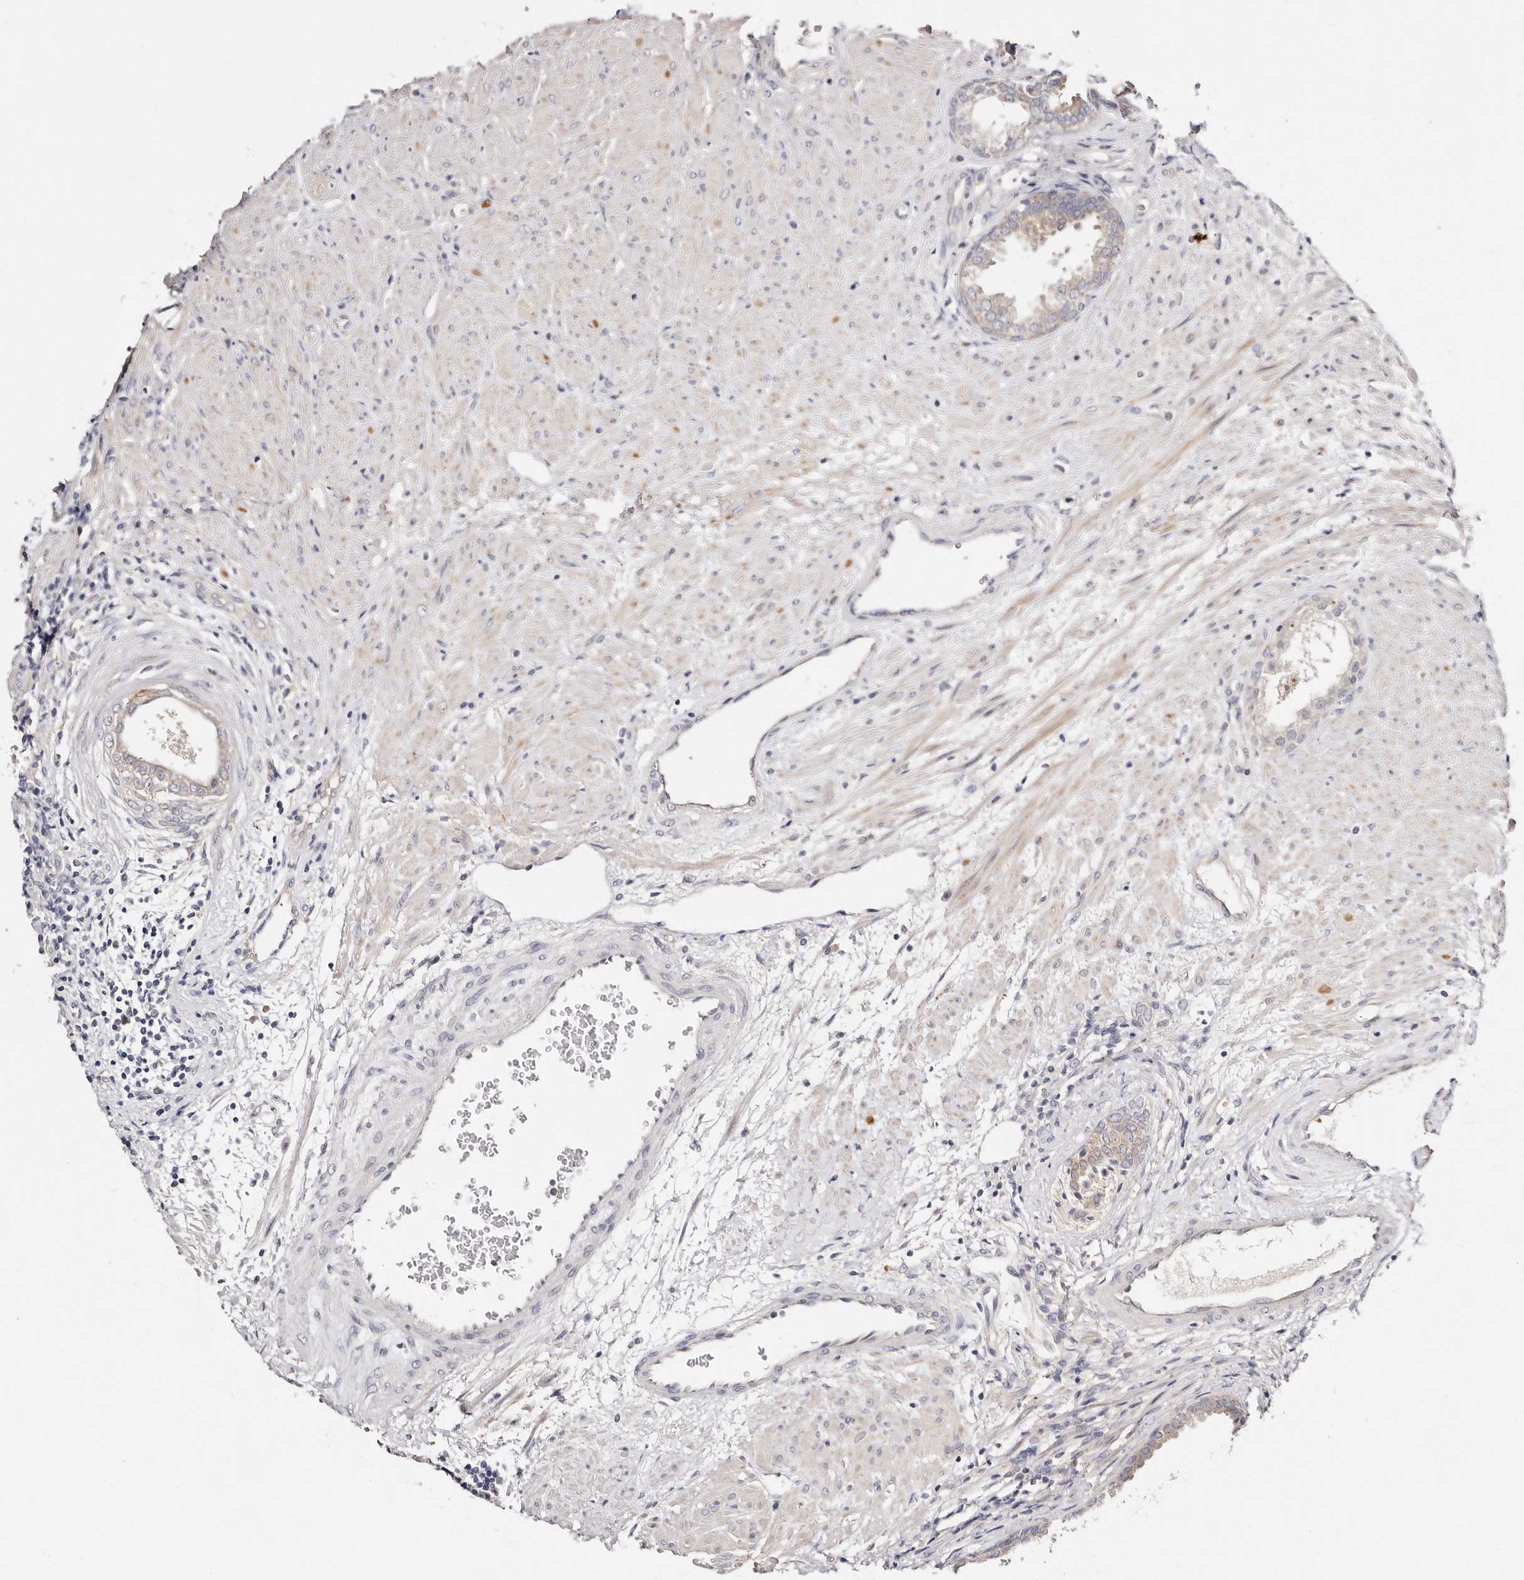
{"staining": {"intensity": "strong", "quantity": "<25%", "location": "cytoplasmic/membranous"}, "tissue": "prostate", "cell_type": "Glandular cells", "image_type": "normal", "snomed": [{"axis": "morphology", "description": "Normal tissue, NOS"}, {"axis": "topography", "description": "Prostate"}], "caption": "Glandular cells display medium levels of strong cytoplasmic/membranous positivity in about <25% of cells in benign prostate.", "gene": "VIPAS39", "patient": {"sex": "male", "age": 76}}